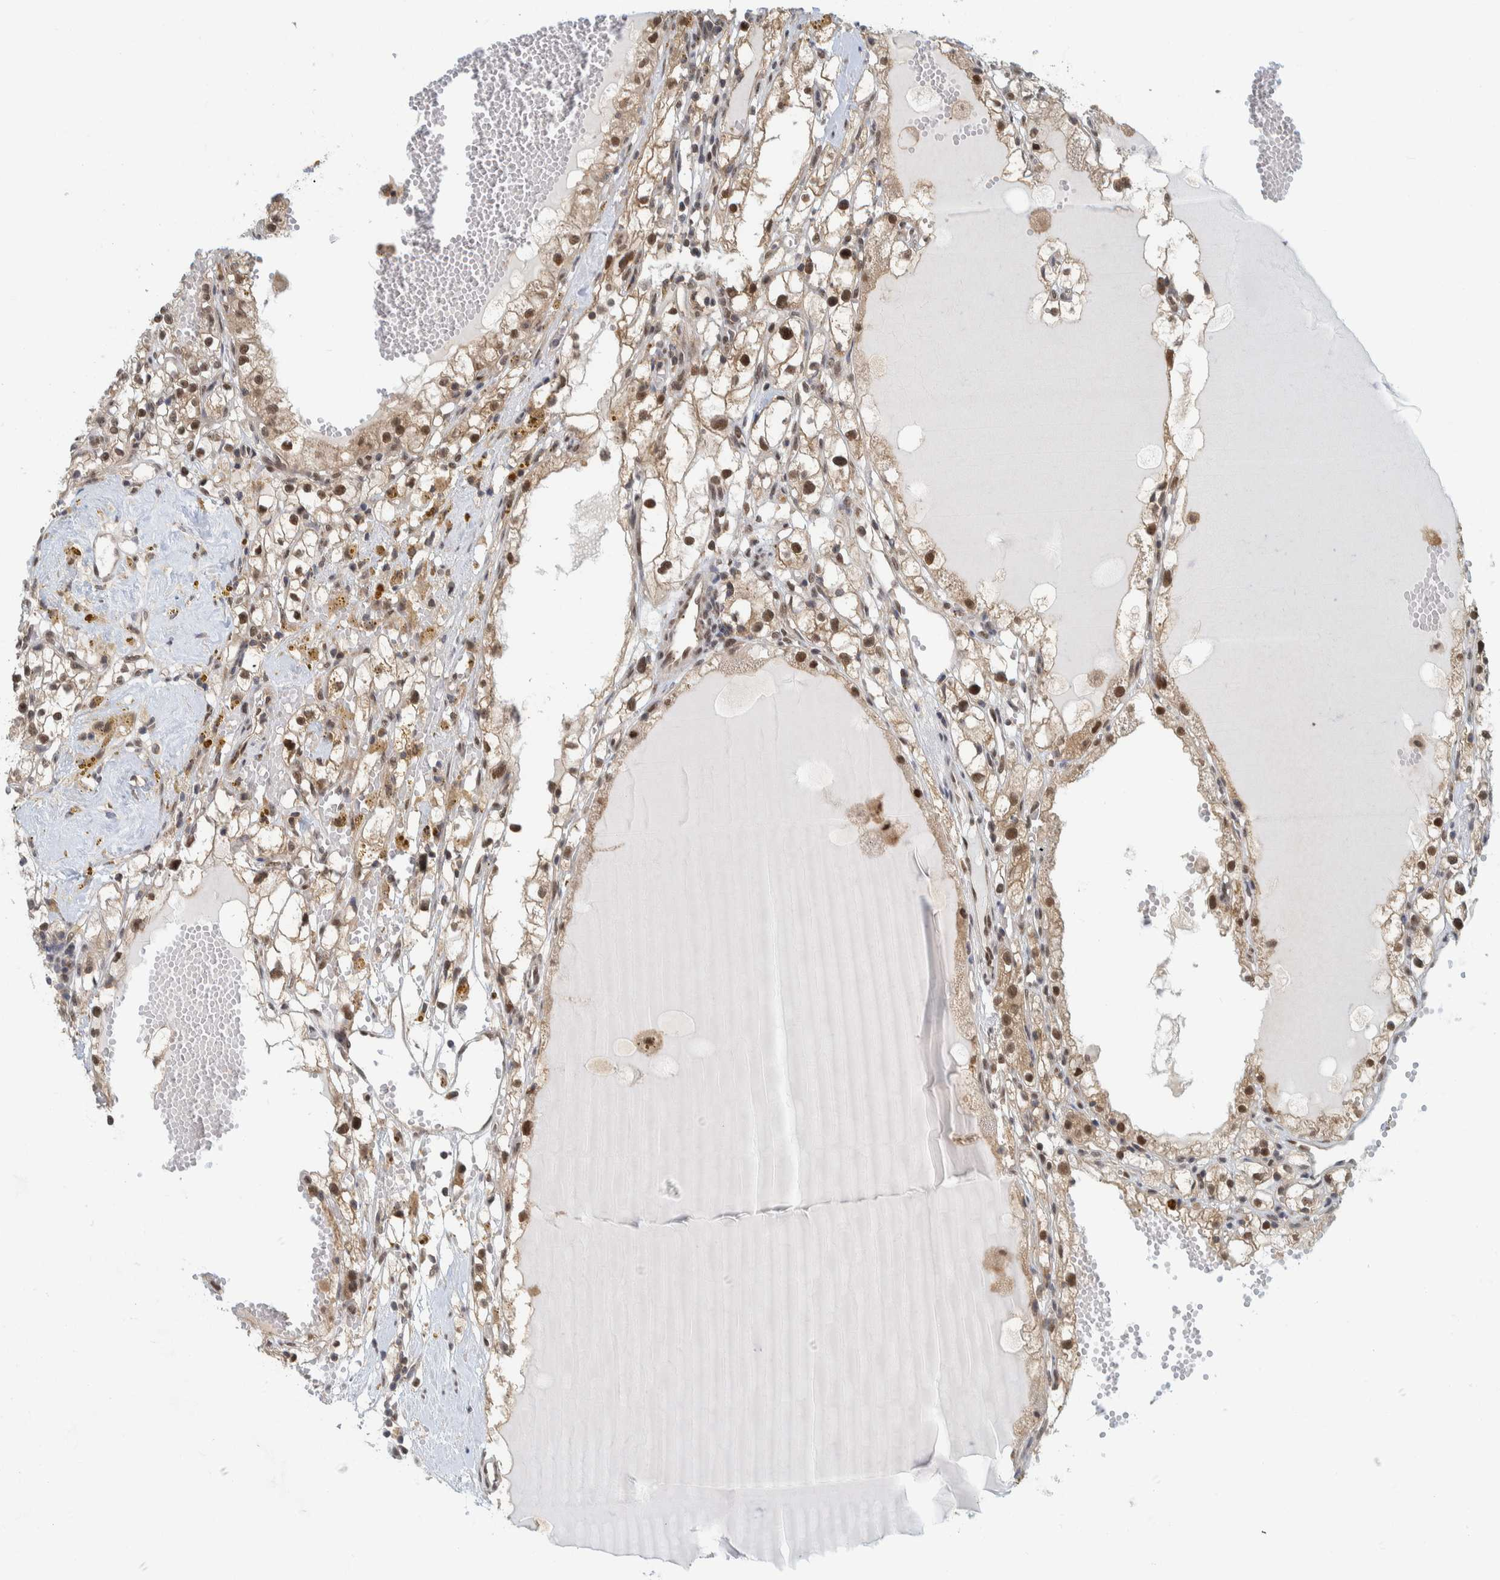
{"staining": {"intensity": "strong", "quantity": ">75%", "location": "nuclear"}, "tissue": "renal cancer", "cell_type": "Tumor cells", "image_type": "cancer", "snomed": [{"axis": "morphology", "description": "Adenocarcinoma, NOS"}, {"axis": "topography", "description": "Kidney"}], "caption": "About >75% of tumor cells in adenocarcinoma (renal) exhibit strong nuclear protein positivity as visualized by brown immunohistochemical staining.", "gene": "COPS3", "patient": {"sex": "male", "age": 56}}